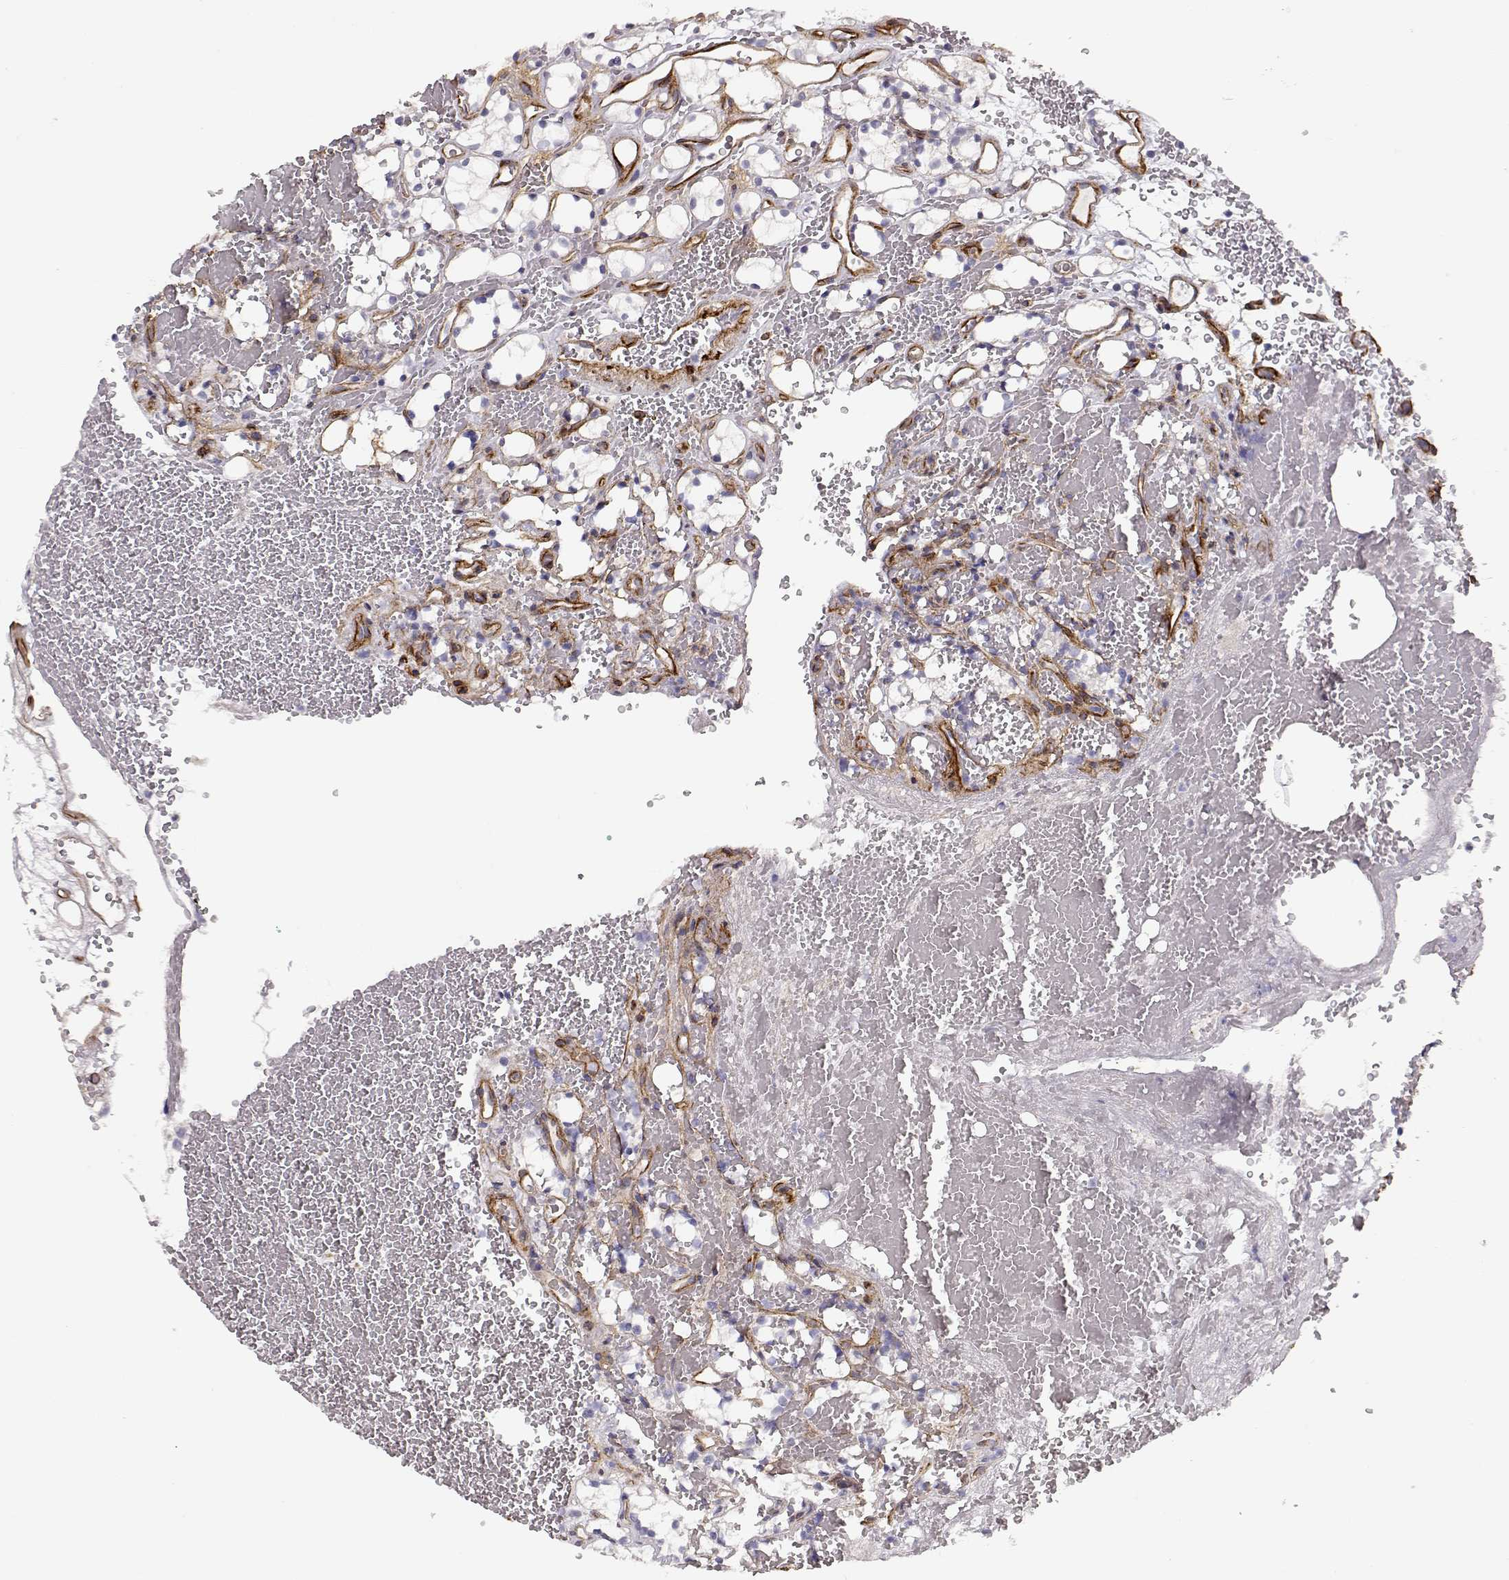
{"staining": {"intensity": "negative", "quantity": "none", "location": "none"}, "tissue": "renal cancer", "cell_type": "Tumor cells", "image_type": "cancer", "snomed": [{"axis": "morphology", "description": "Adenocarcinoma, NOS"}, {"axis": "topography", "description": "Kidney"}], "caption": "Immunohistochemistry photomicrograph of neoplastic tissue: adenocarcinoma (renal) stained with DAB (3,3'-diaminobenzidine) shows no significant protein expression in tumor cells.", "gene": "LAMC1", "patient": {"sex": "female", "age": 69}}